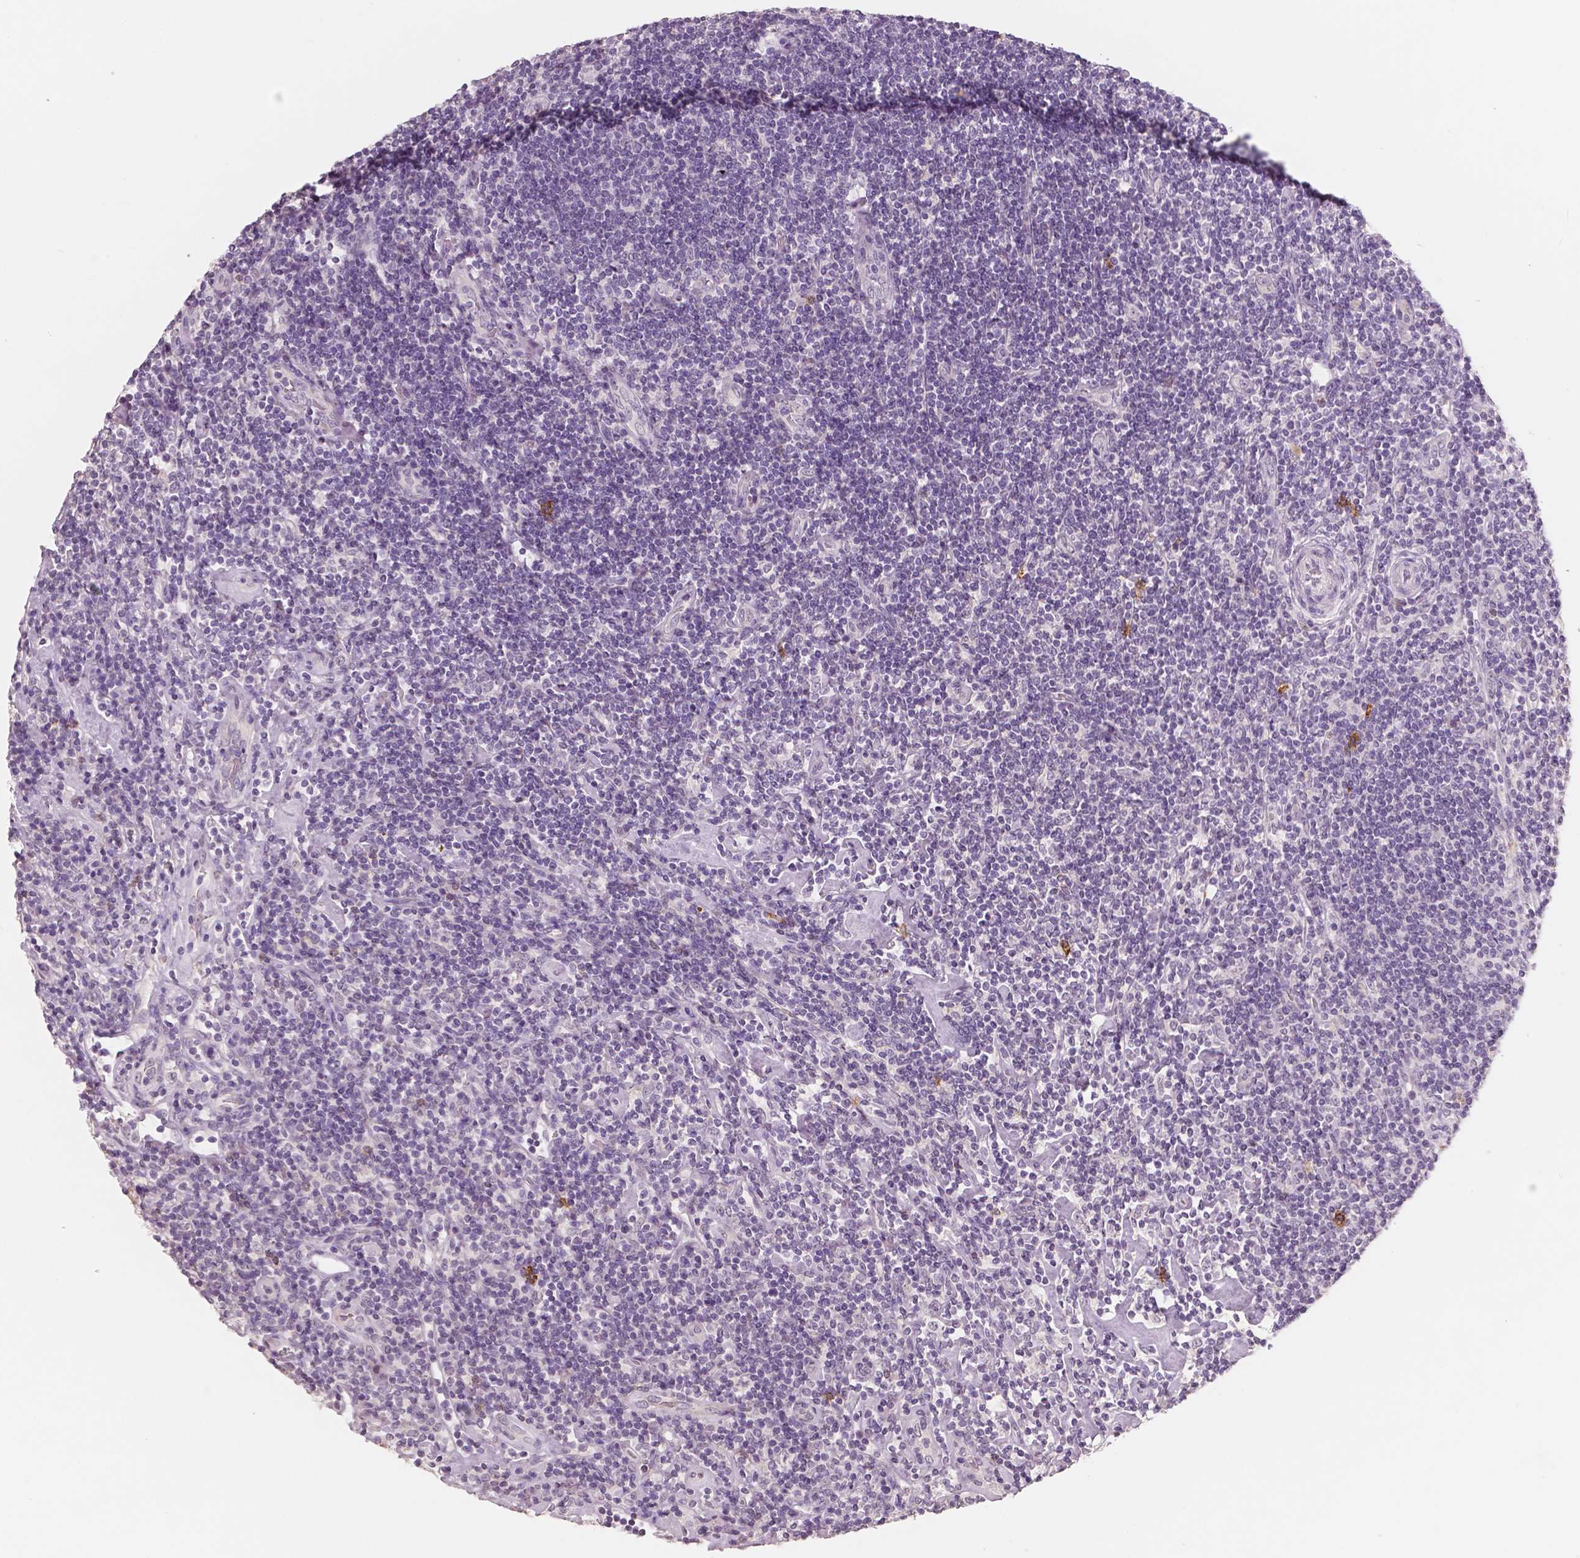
{"staining": {"intensity": "negative", "quantity": "none", "location": "none"}, "tissue": "lymphoma", "cell_type": "Tumor cells", "image_type": "cancer", "snomed": [{"axis": "morphology", "description": "Hodgkin's disease, NOS"}, {"axis": "topography", "description": "Lymph node"}], "caption": "Human Hodgkin's disease stained for a protein using immunohistochemistry (IHC) displays no staining in tumor cells.", "gene": "KIT", "patient": {"sex": "male", "age": 40}}